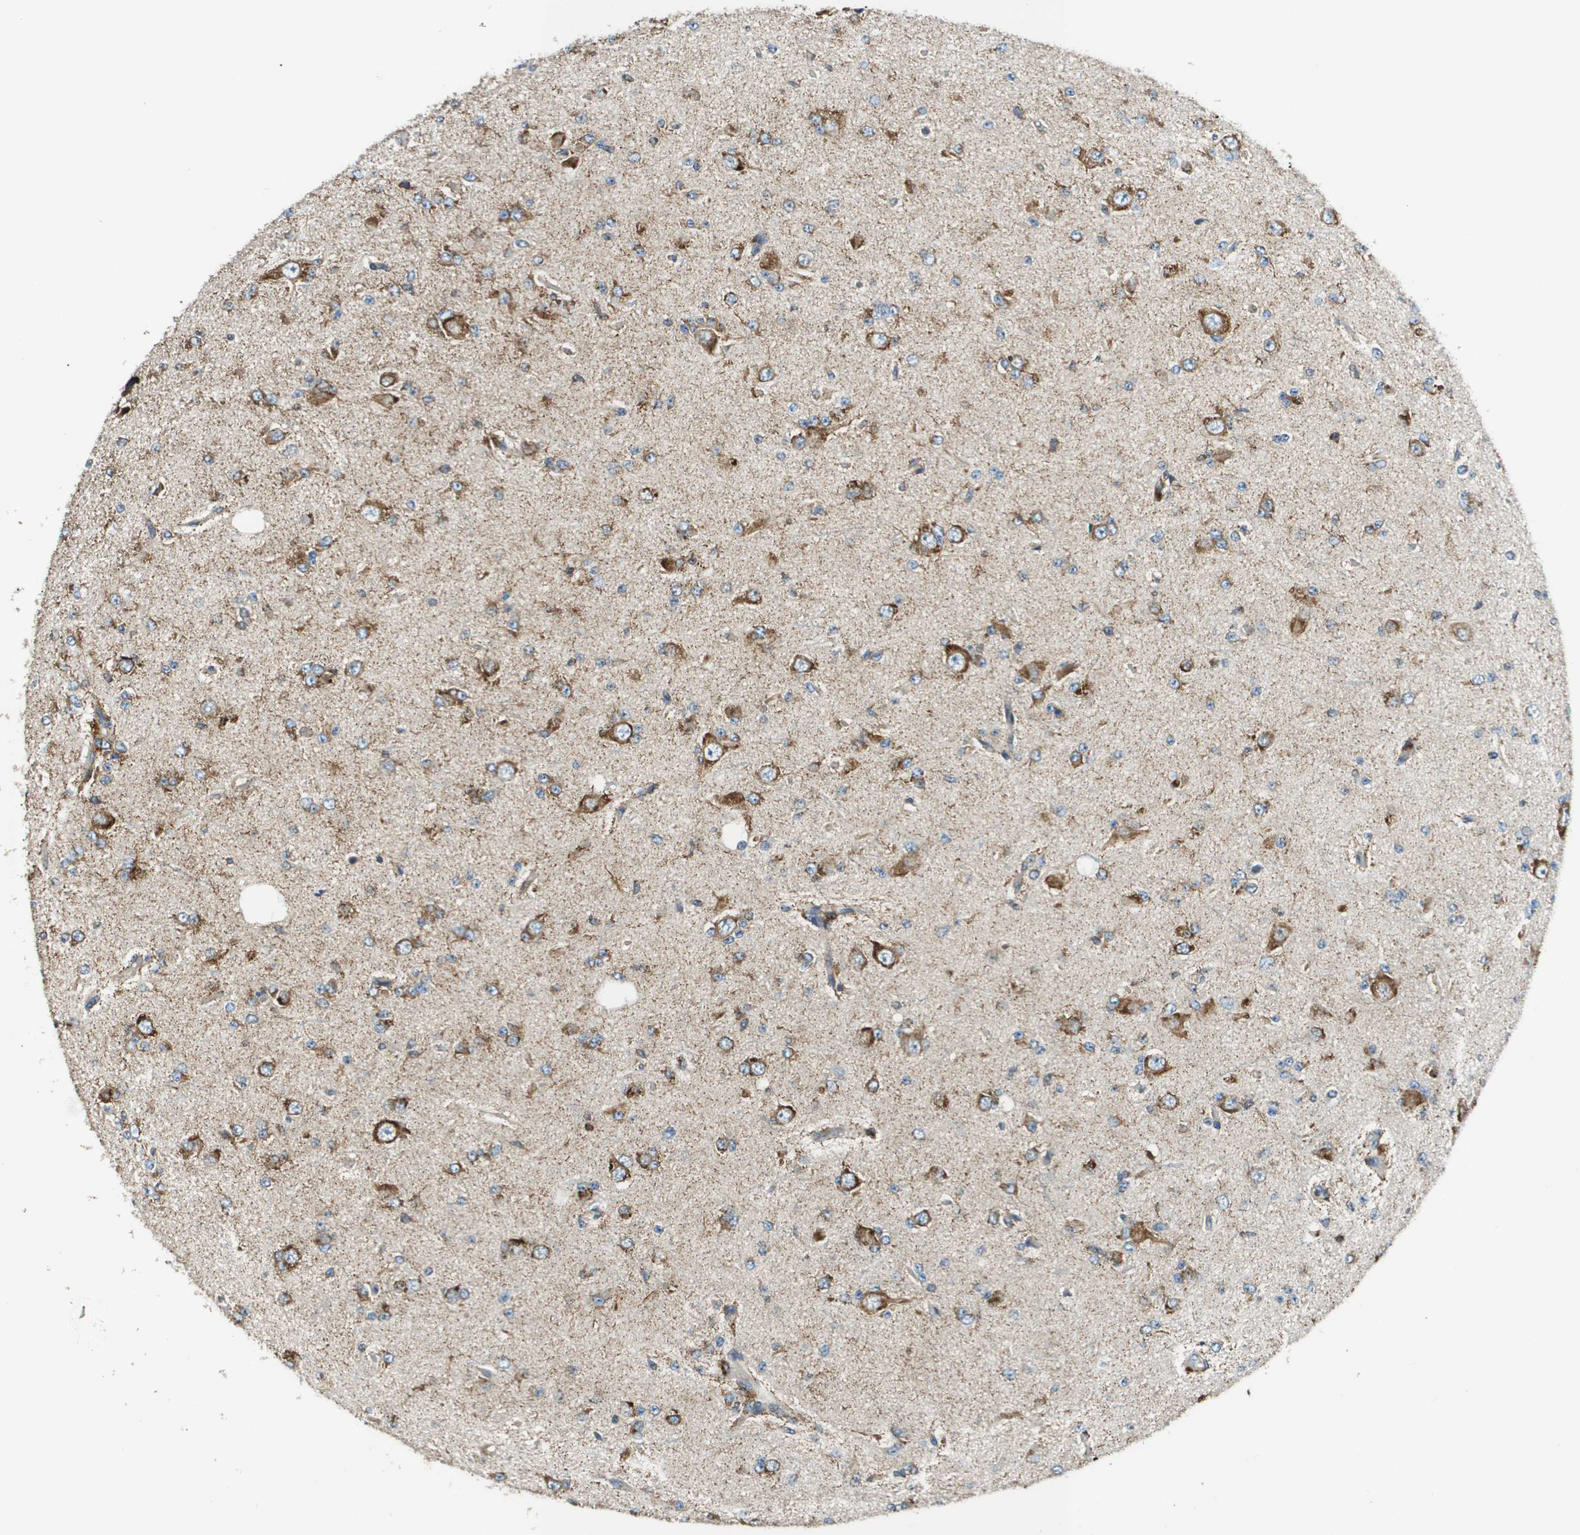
{"staining": {"intensity": "moderate", "quantity": "25%-75%", "location": "cytoplasmic/membranous"}, "tissue": "glioma", "cell_type": "Tumor cells", "image_type": "cancer", "snomed": [{"axis": "morphology", "description": "Glioma, malignant, Low grade"}, {"axis": "topography", "description": "Brain"}], "caption": "A medium amount of moderate cytoplasmic/membranous staining is appreciated in approximately 25%-75% of tumor cells in glioma tissue.", "gene": "CNPY3", "patient": {"sex": "male", "age": 38}}